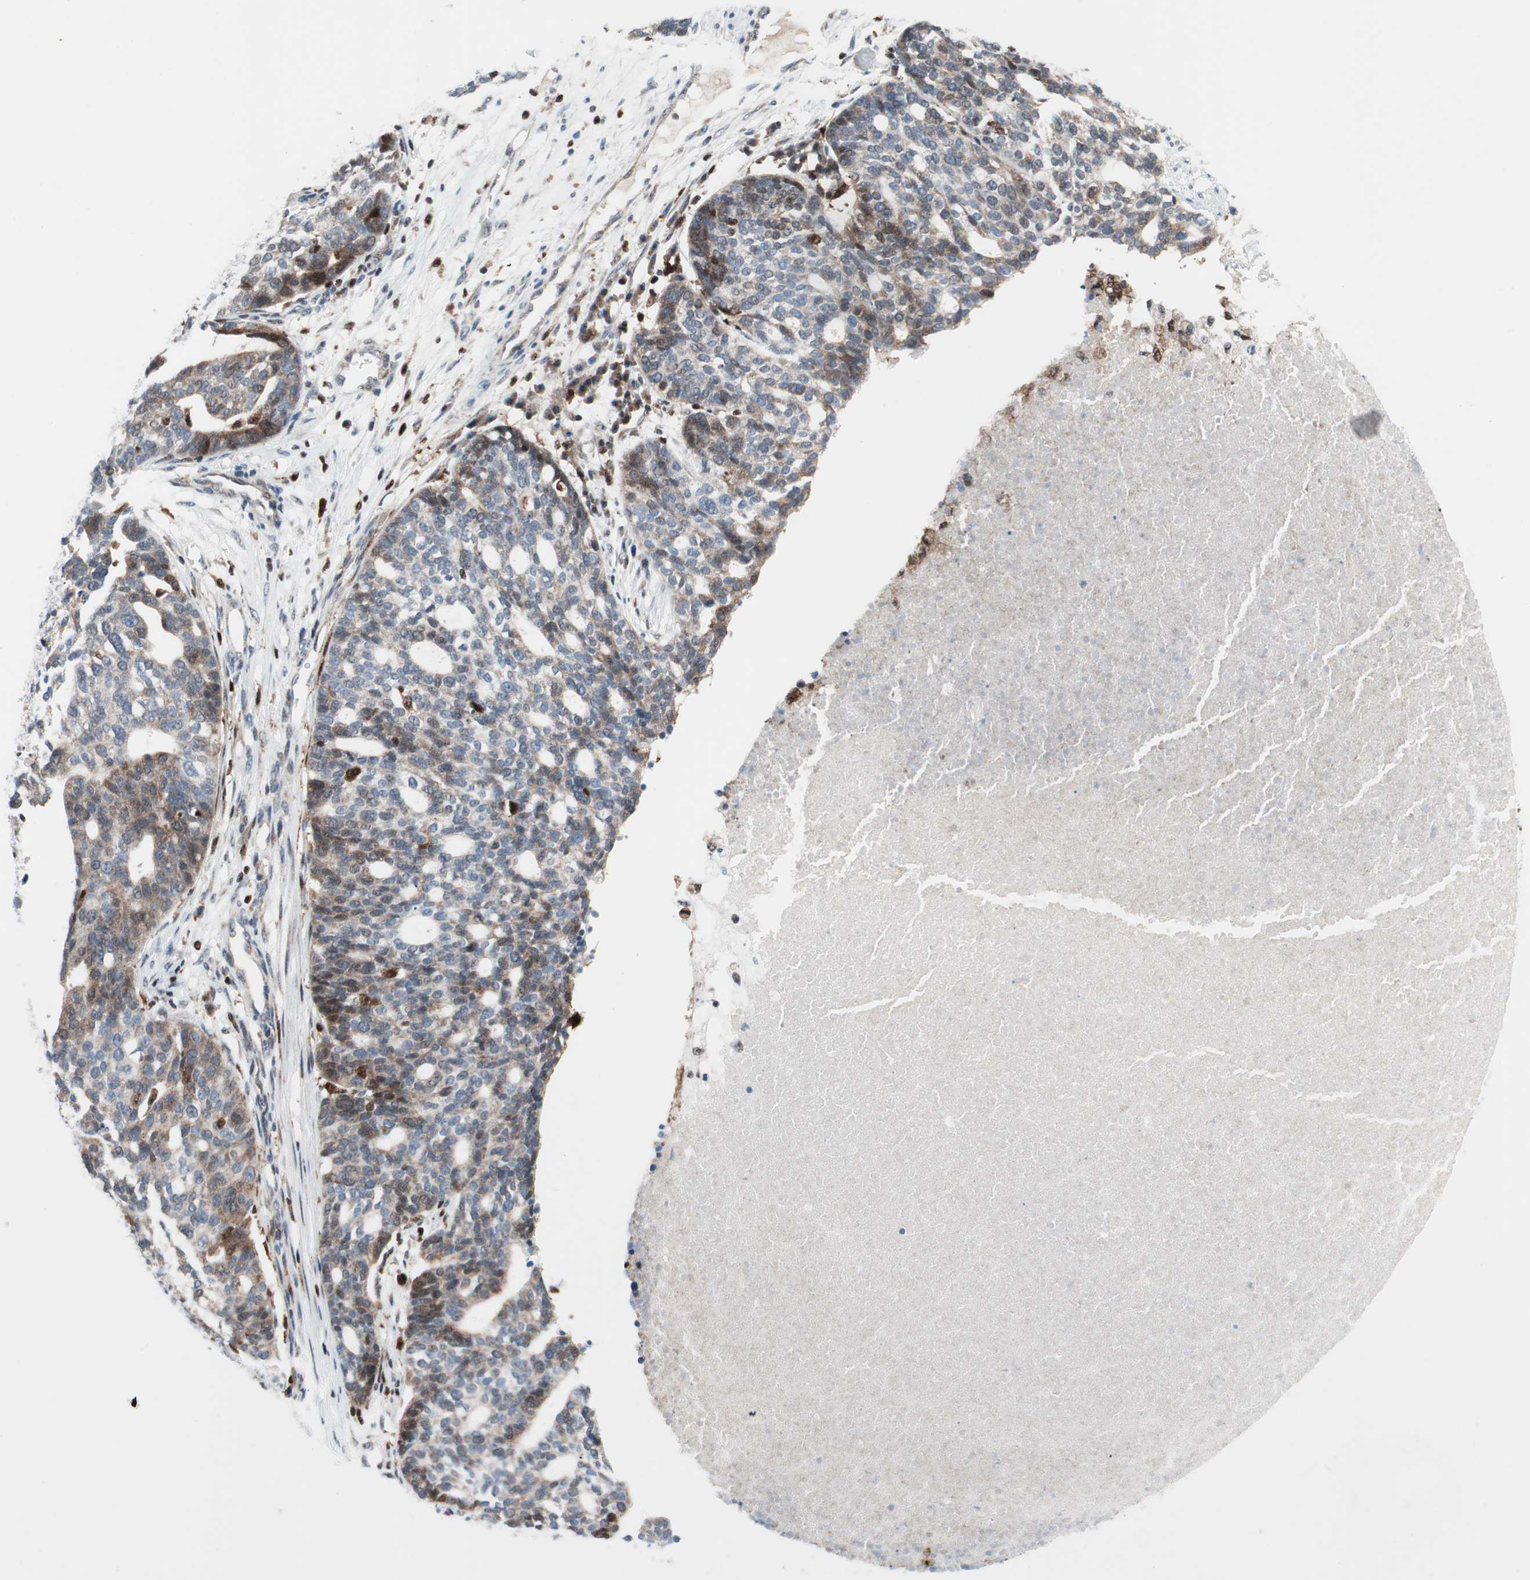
{"staining": {"intensity": "moderate", "quantity": "<25%", "location": "cytoplasmic/membranous,nuclear"}, "tissue": "ovarian cancer", "cell_type": "Tumor cells", "image_type": "cancer", "snomed": [{"axis": "morphology", "description": "Cystadenocarcinoma, serous, NOS"}, {"axis": "topography", "description": "Ovary"}], "caption": "Brown immunohistochemical staining in human serous cystadenocarcinoma (ovarian) displays moderate cytoplasmic/membranous and nuclear positivity in about <25% of tumor cells.", "gene": "RGS10", "patient": {"sex": "female", "age": 59}}